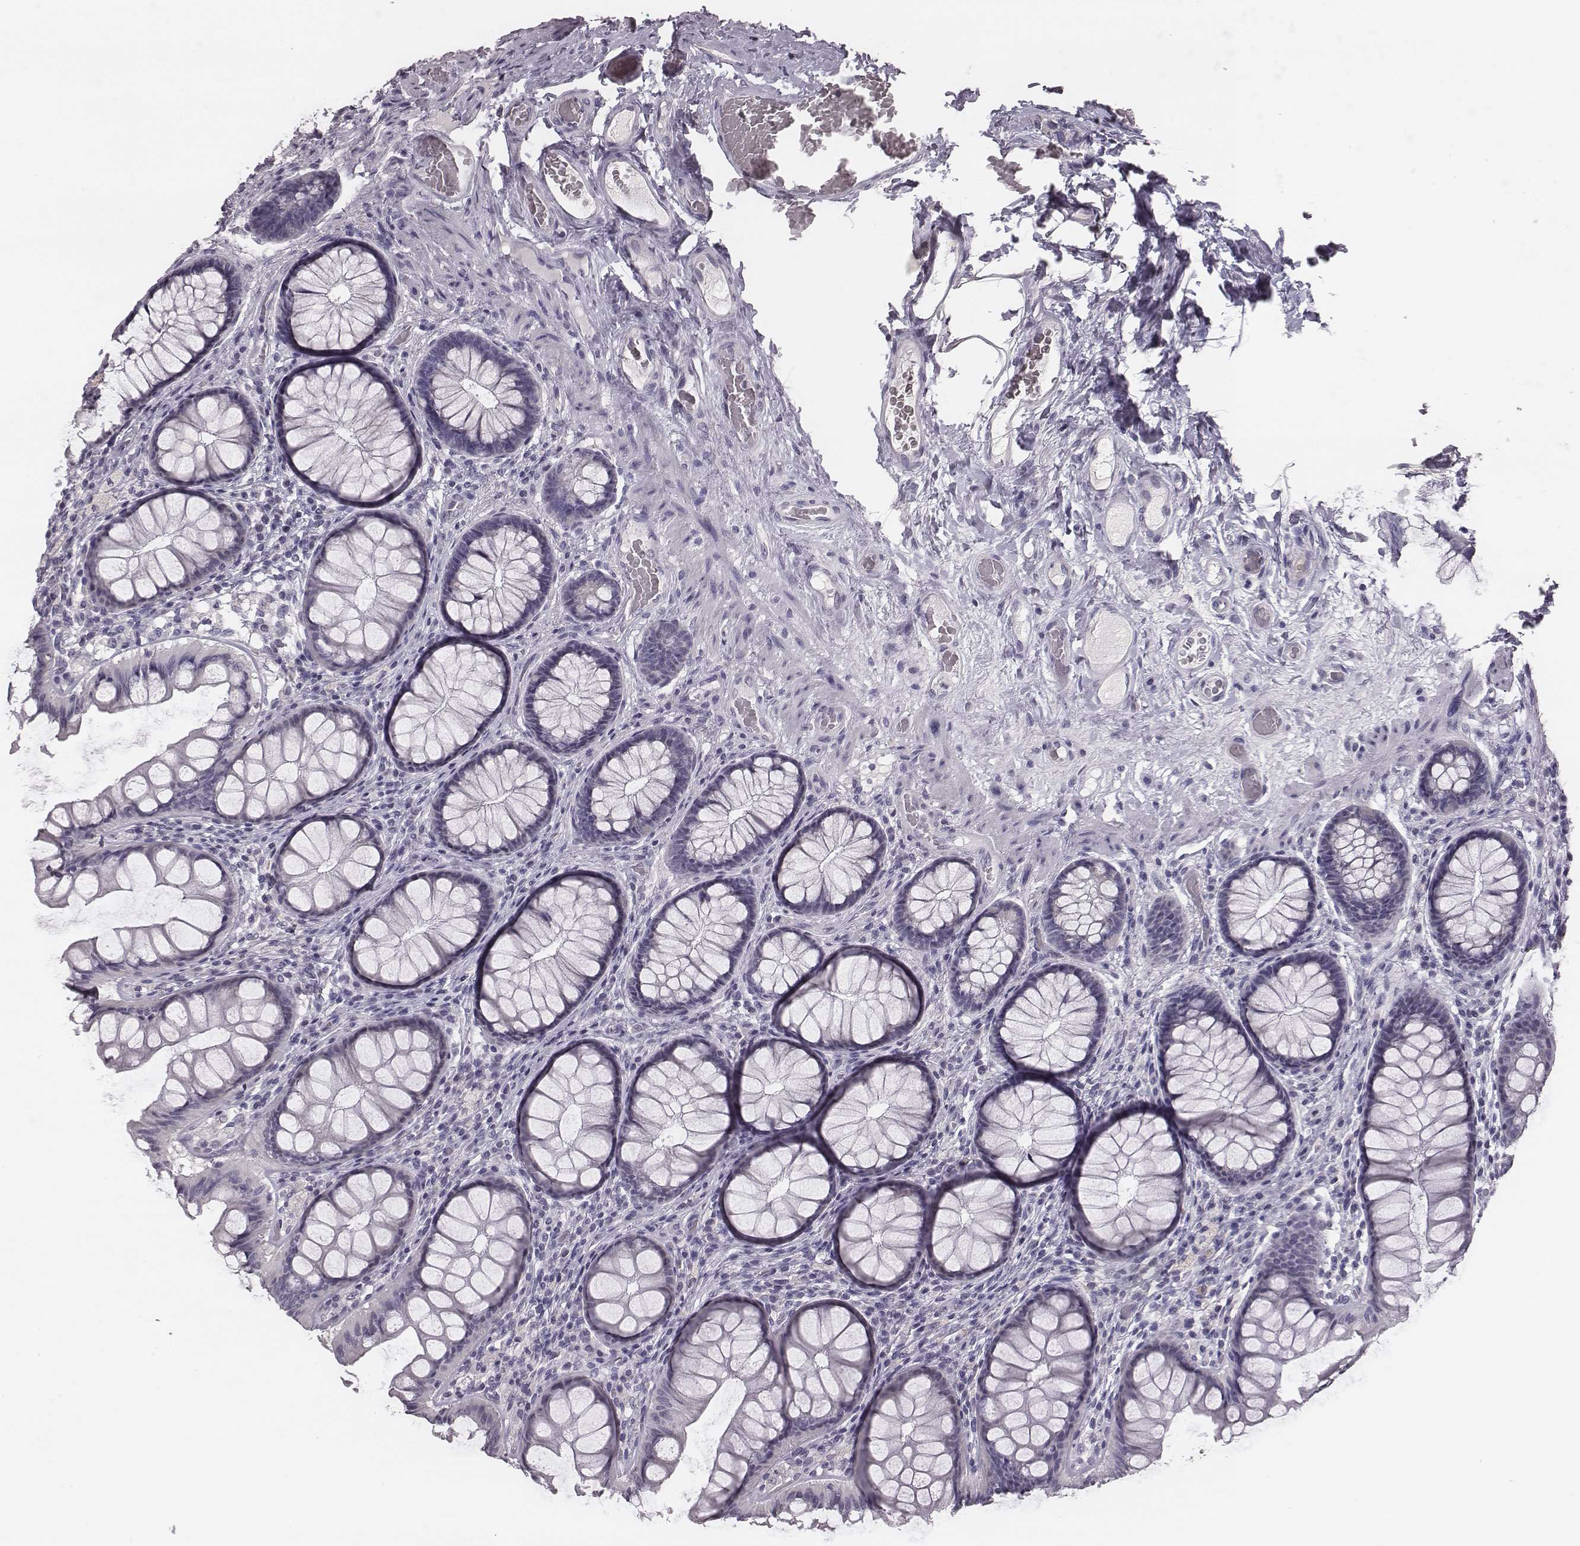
{"staining": {"intensity": "negative", "quantity": "none", "location": "none"}, "tissue": "colon", "cell_type": "Endothelial cells", "image_type": "normal", "snomed": [{"axis": "morphology", "description": "Normal tissue, NOS"}, {"axis": "topography", "description": "Colon"}], "caption": "A high-resolution micrograph shows immunohistochemistry (IHC) staining of normal colon, which demonstrates no significant staining in endothelial cells.", "gene": "CSHL1", "patient": {"sex": "female", "age": 65}}